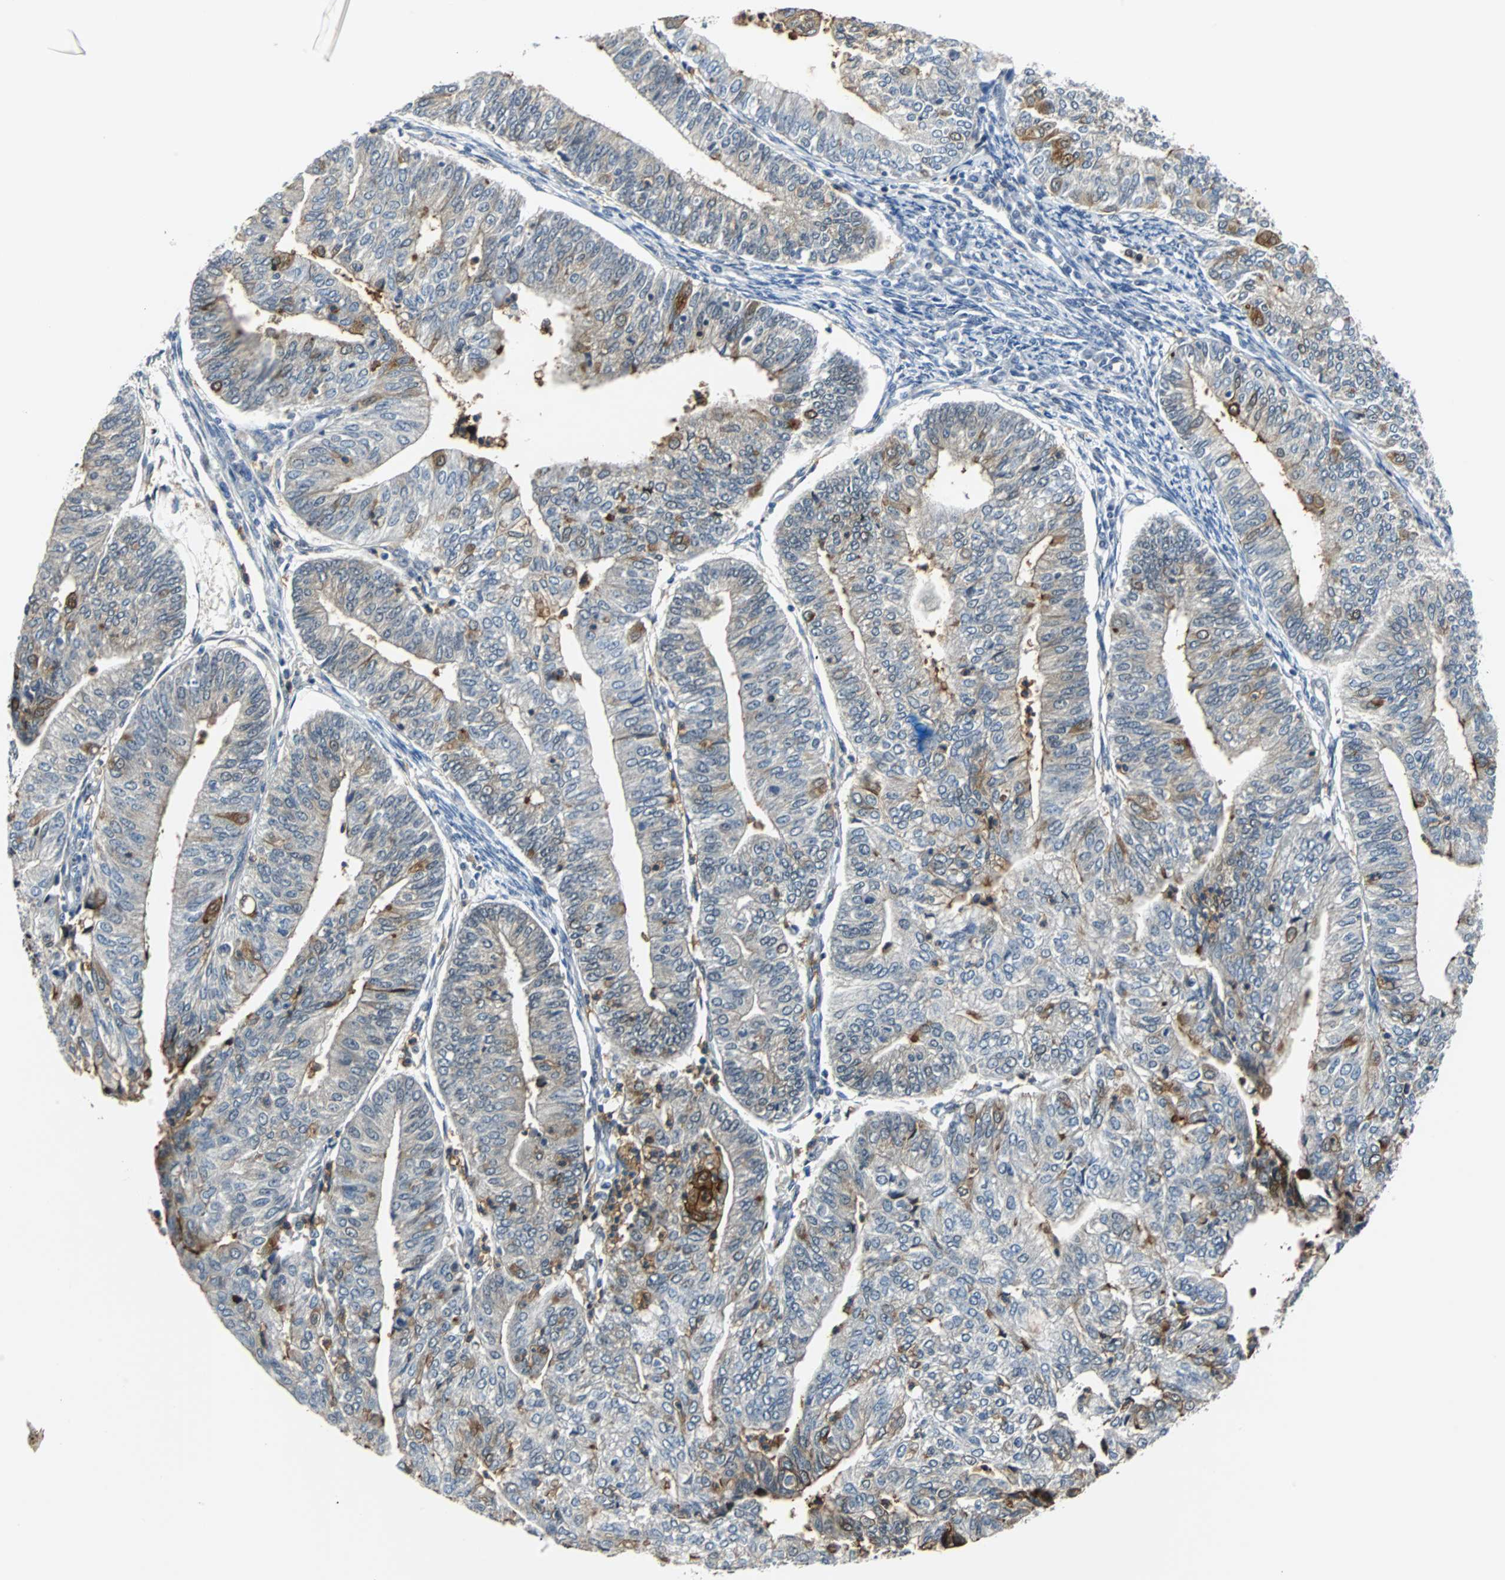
{"staining": {"intensity": "moderate", "quantity": "<25%", "location": "cytoplasmic/membranous,nuclear"}, "tissue": "endometrial cancer", "cell_type": "Tumor cells", "image_type": "cancer", "snomed": [{"axis": "morphology", "description": "Adenocarcinoma, NOS"}, {"axis": "topography", "description": "Endometrium"}], "caption": "Endometrial cancer tissue reveals moderate cytoplasmic/membranous and nuclear positivity in approximately <25% of tumor cells", "gene": "SIRT1", "patient": {"sex": "female", "age": 59}}